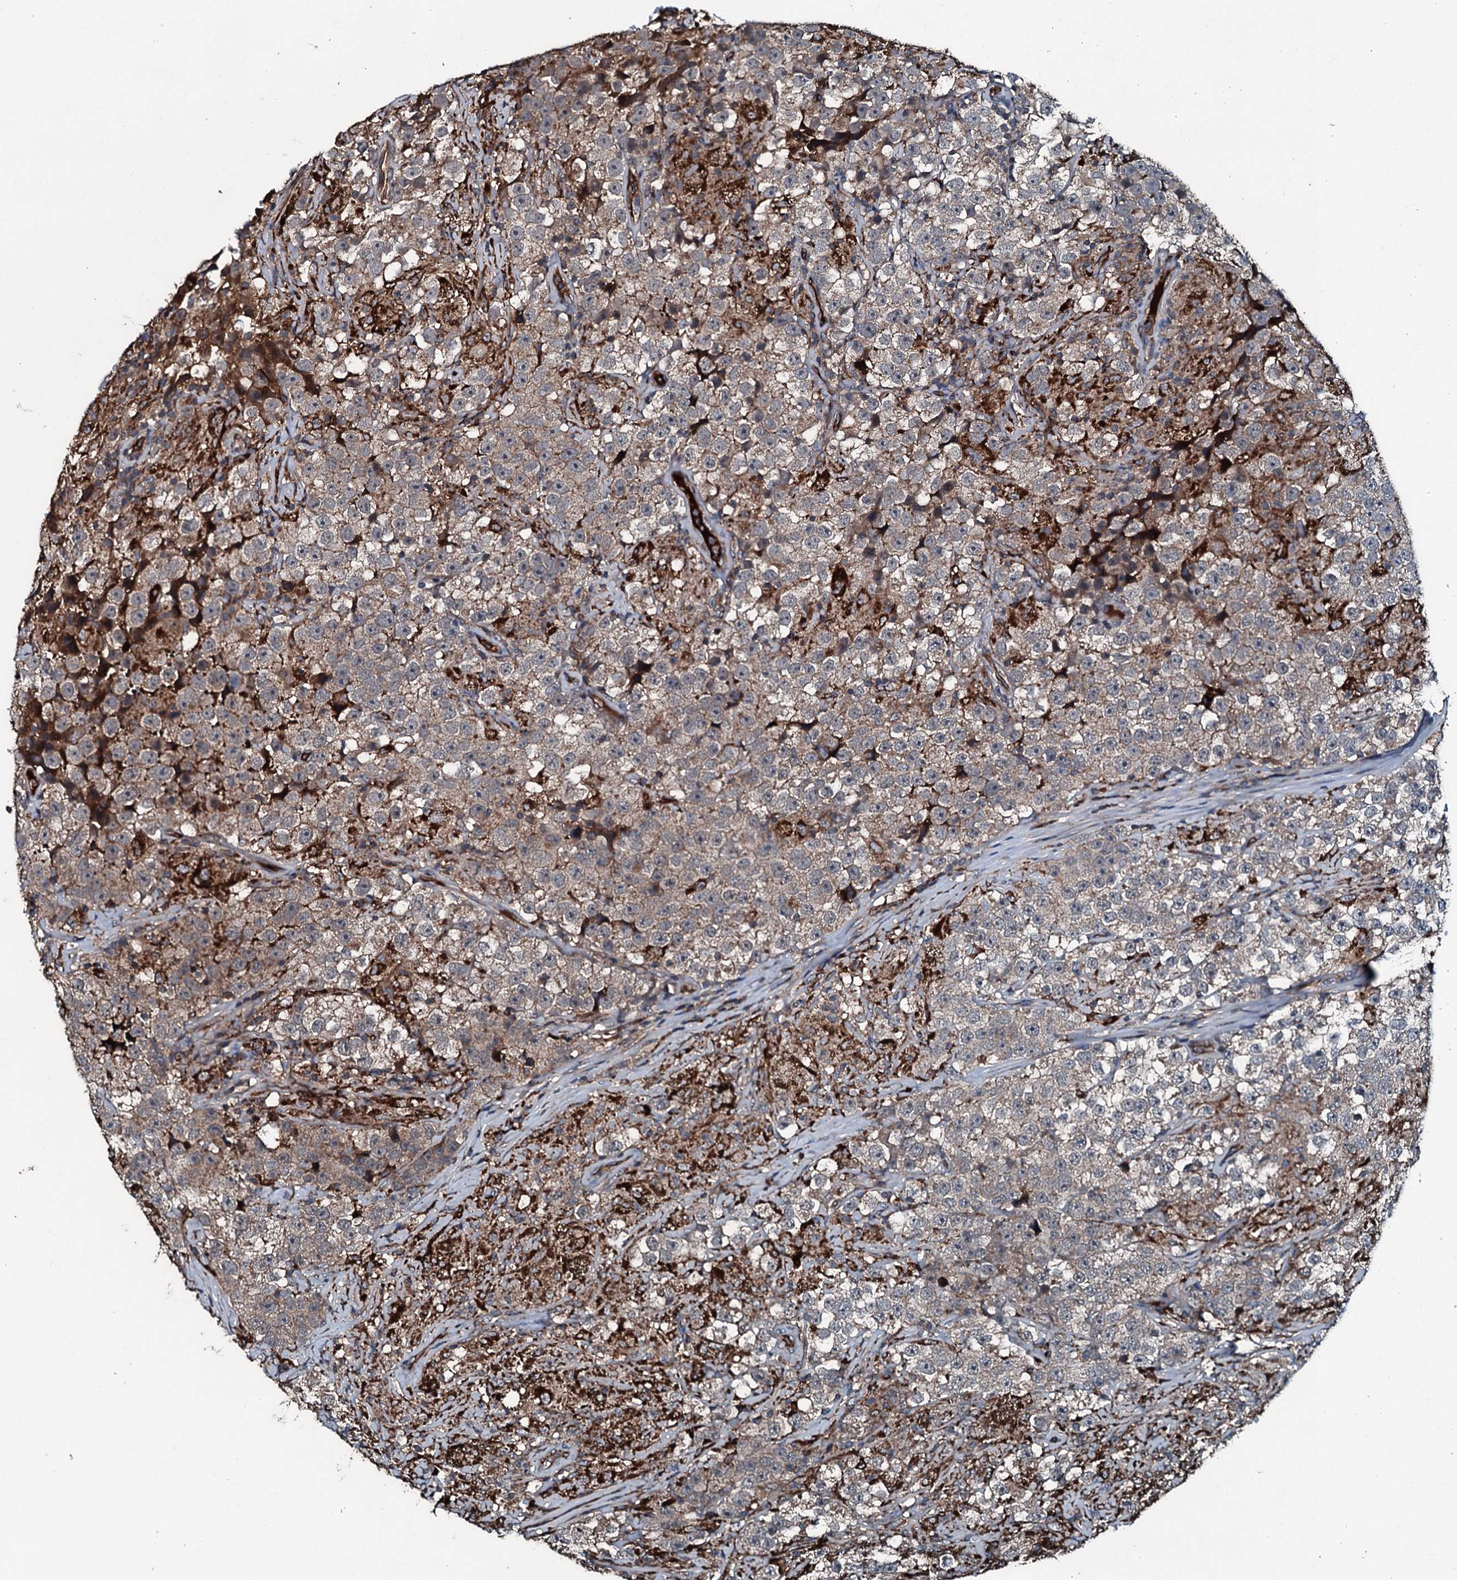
{"staining": {"intensity": "weak", "quantity": ">75%", "location": "cytoplasmic/membranous"}, "tissue": "testis cancer", "cell_type": "Tumor cells", "image_type": "cancer", "snomed": [{"axis": "morphology", "description": "Seminoma, NOS"}, {"axis": "topography", "description": "Testis"}], "caption": "A brown stain labels weak cytoplasmic/membranous staining of a protein in human testis cancer tumor cells.", "gene": "TRIM7", "patient": {"sex": "male", "age": 46}}